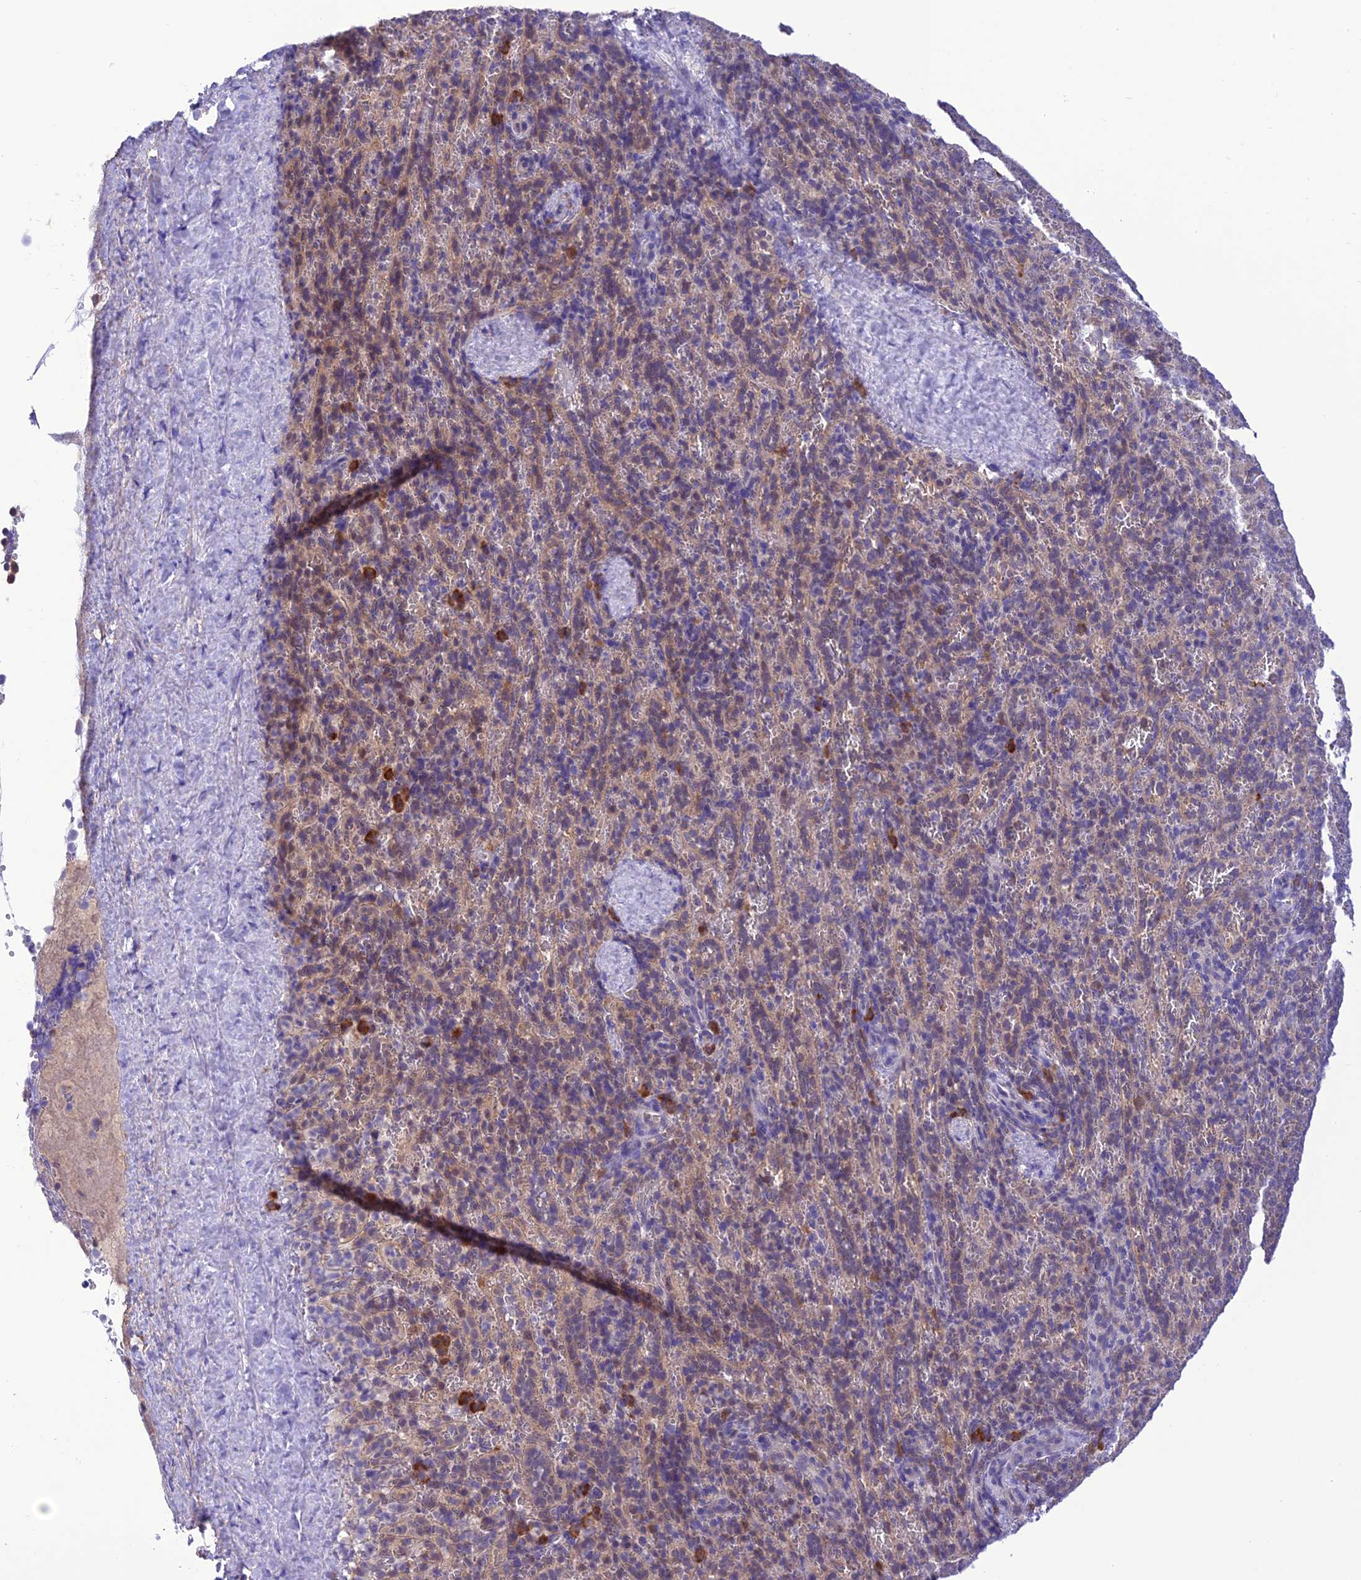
{"staining": {"intensity": "moderate", "quantity": "<25%", "location": "cytoplasmic/membranous"}, "tissue": "spleen", "cell_type": "Cells in red pulp", "image_type": "normal", "snomed": [{"axis": "morphology", "description": "Normal tissue, NOS"}, {"axis": "topography", "description": "Spleen"}], "caption": "A photomicrograph showing moderate cytoplasmic/membranous expression in about <25% of cells in red pulp in benign spleen, as visualized by brown immunohistochemical staining.", "gene": "RNF126", "patient": {"sex": "female", "age": 21}}